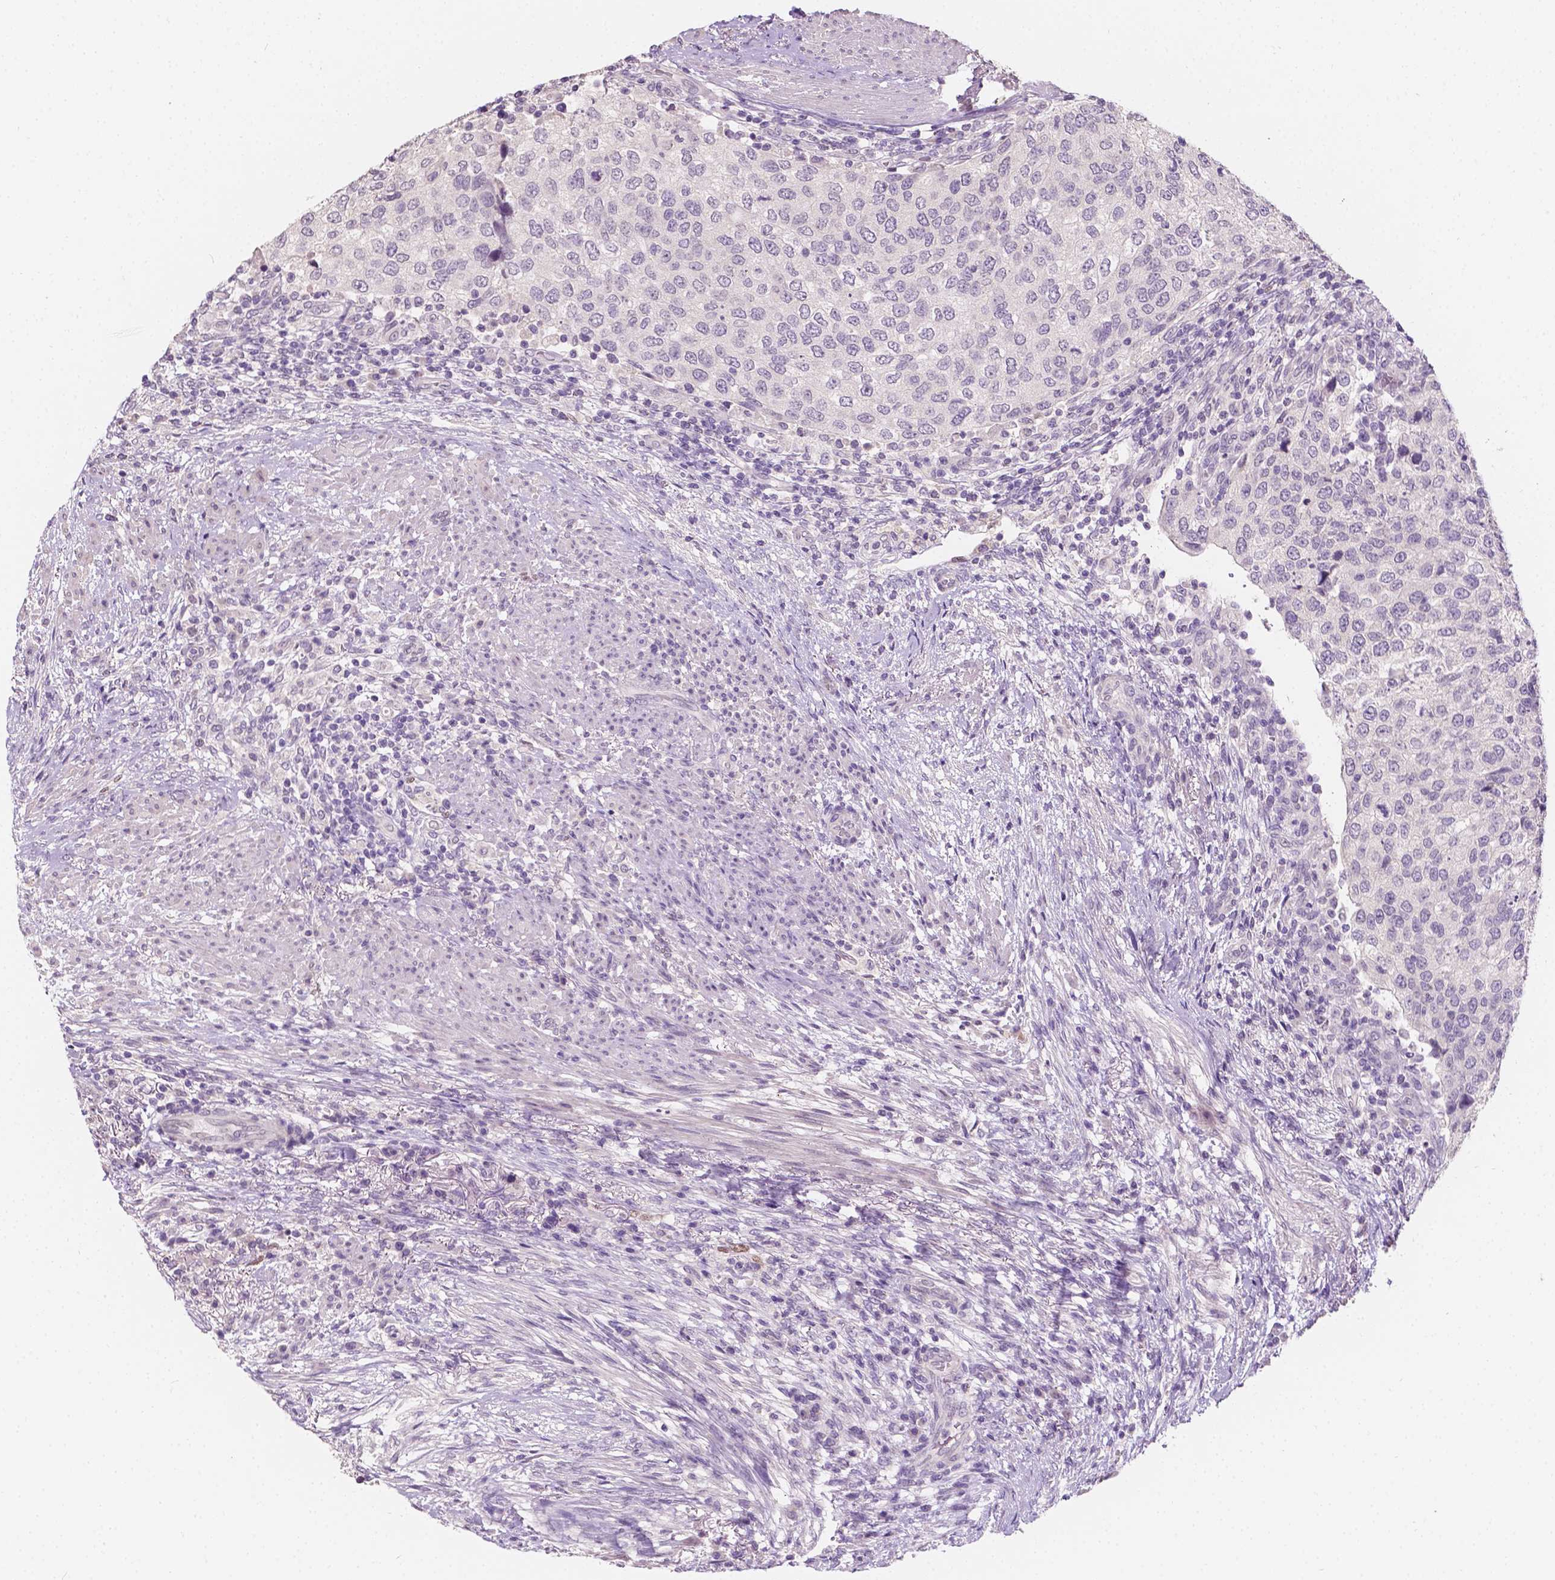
{"staining": {"intensity": "negative", "quantity": "none", "location": "none"}, "tissue": "urothelial cancer", "cell_type": "Tumor cells", "image_type": "cancer", "snomed": [{"axis": "morphology", "description": "Urothelial carcinoma, High grade"}, {"axis": "topography", "description": "Urinary bladder"}], "caption": "IHC image of human urothelial carcinoma (high-grade) stained for a protein (brown), which reveals no positivity in tumor cells.", "gene": "TAL1", "patient": {"sex": "female", "age": 78}}